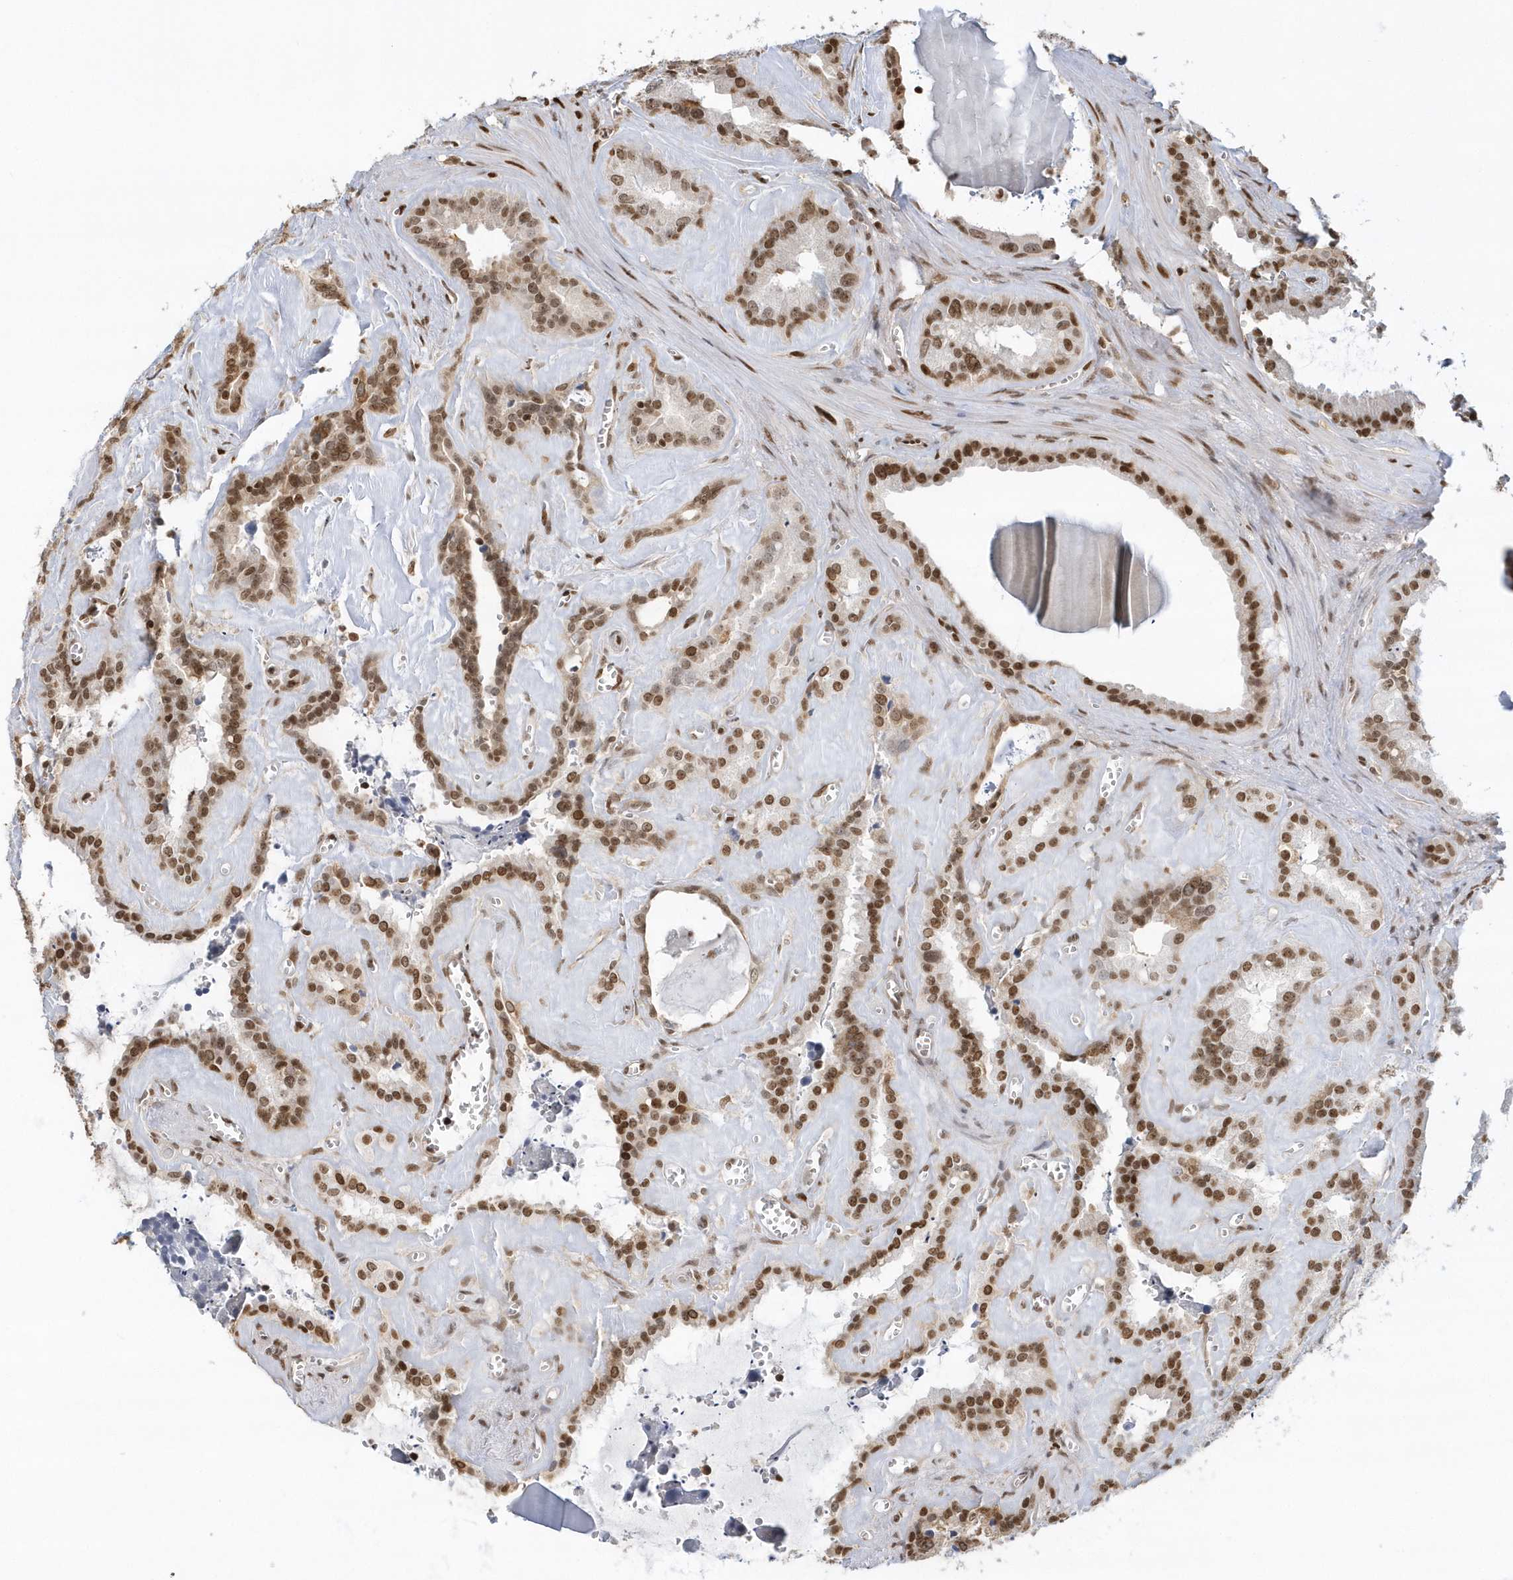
{"staining": {"intensity": "strong", "quantity": ">75%", "location": "nuclear"}, "tissue": "seminal vesicle", "cell_type": "Glandular cells", "image_type": "normal", "snomed": [{"axis": "morphology", "description": "Normal tissue, NOS"}, {"axis": "topography", "description": "Prostate"}, {"axis": "topography", "description": "Seminal veicle"}], "caption": "IHC (DAB) staining of normal human seminal vesicle shows strong nuclear protein positivity in about >75% of glandular cells.", "gene": "SUMO2", "patient": {"sex": "male", "age": 59}}